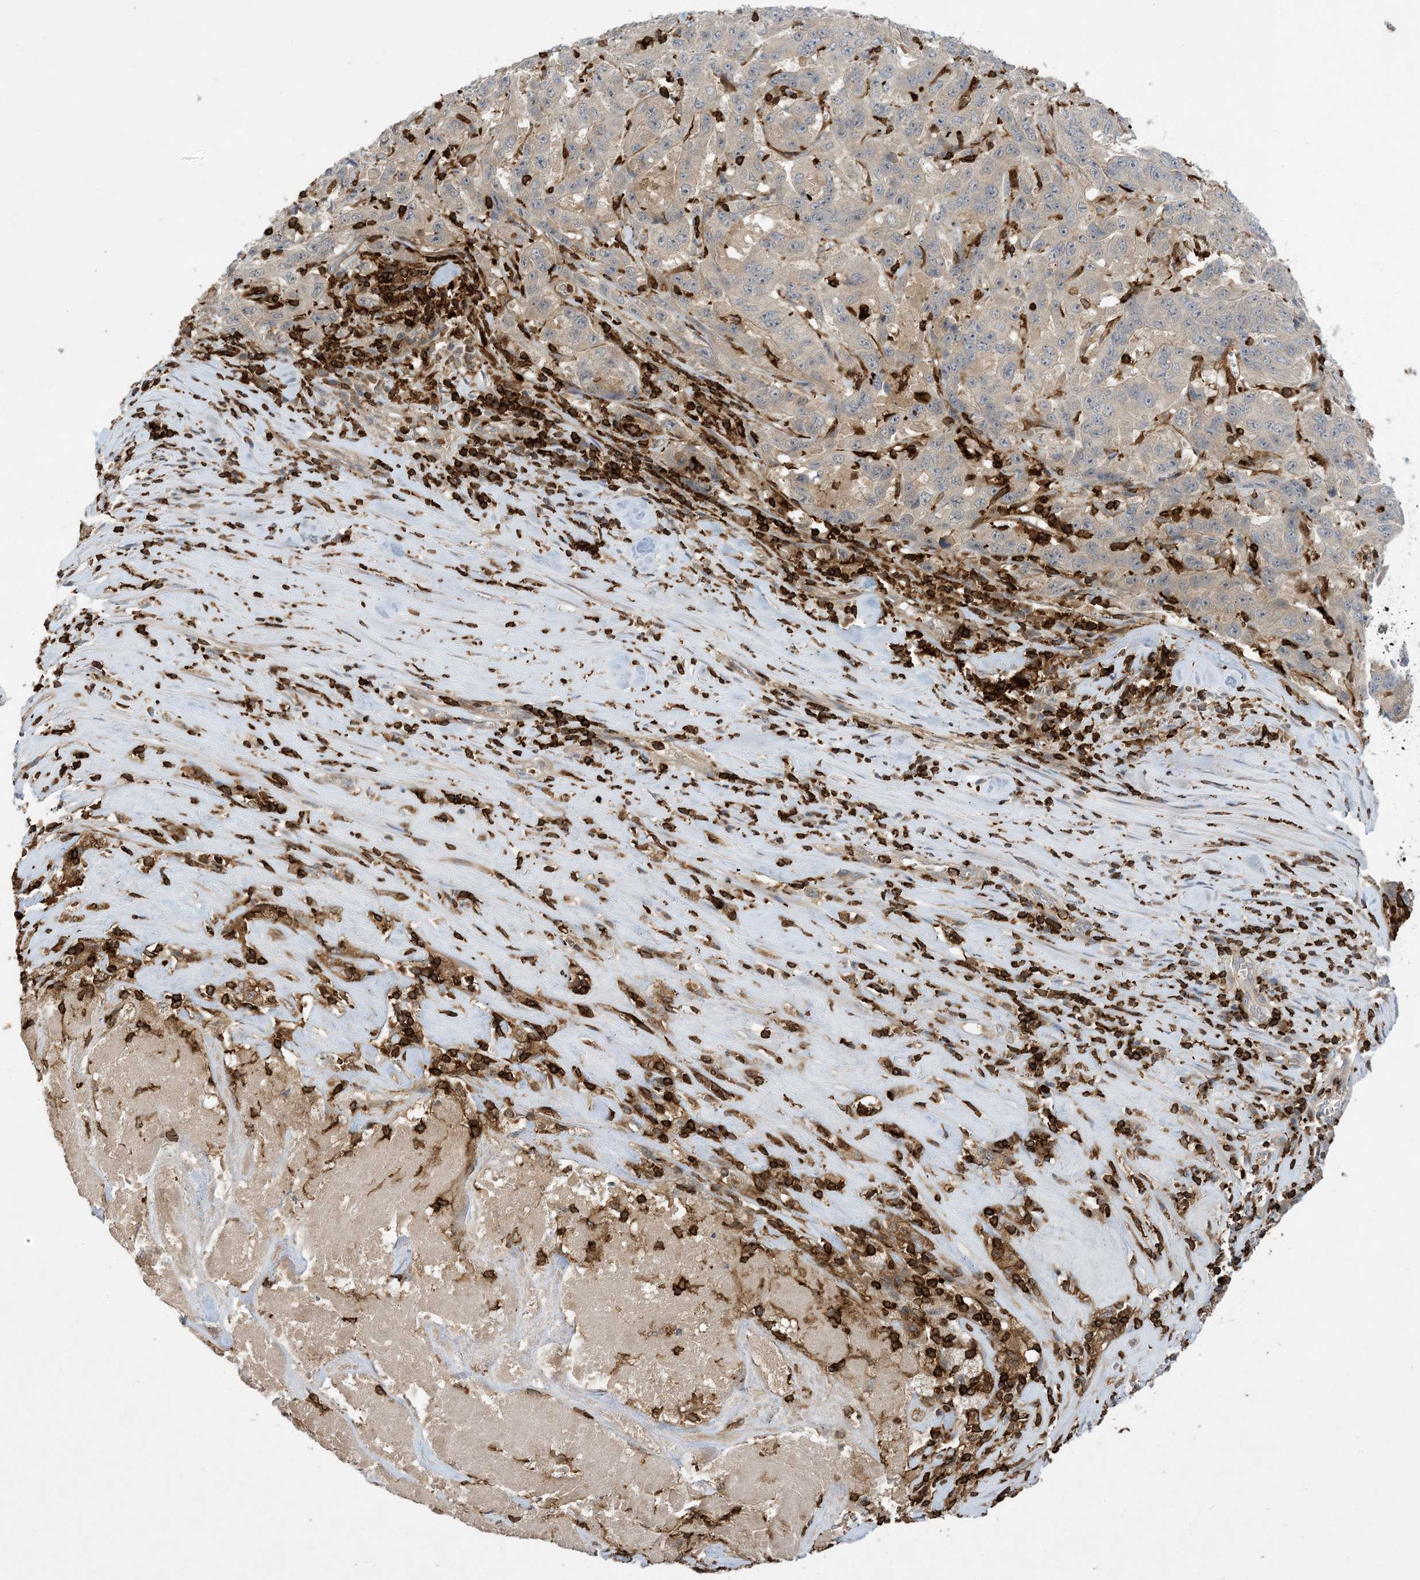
{"staining": {"intensity": "negative", "quantity": "none", "location": "none"}, "tissue": "pancreatic cancer", "cell_type": "Tumor cells", "image_type": "cancer", "snomed": [{"axis": "morphology", "description": "Adenocarcinoma, NOS"}, {"axis": "topography", "description": "Pancreas"}], "caption": "The immunohistochemistry histopathology image has no significant positivity in tumor cells of pancreatic cancer (adenocarcinoma) tissue. (IHC, brightfield microscopy, high magnification).", "gene": "AK9", "patient": {"sex": "male", "age": 63}}